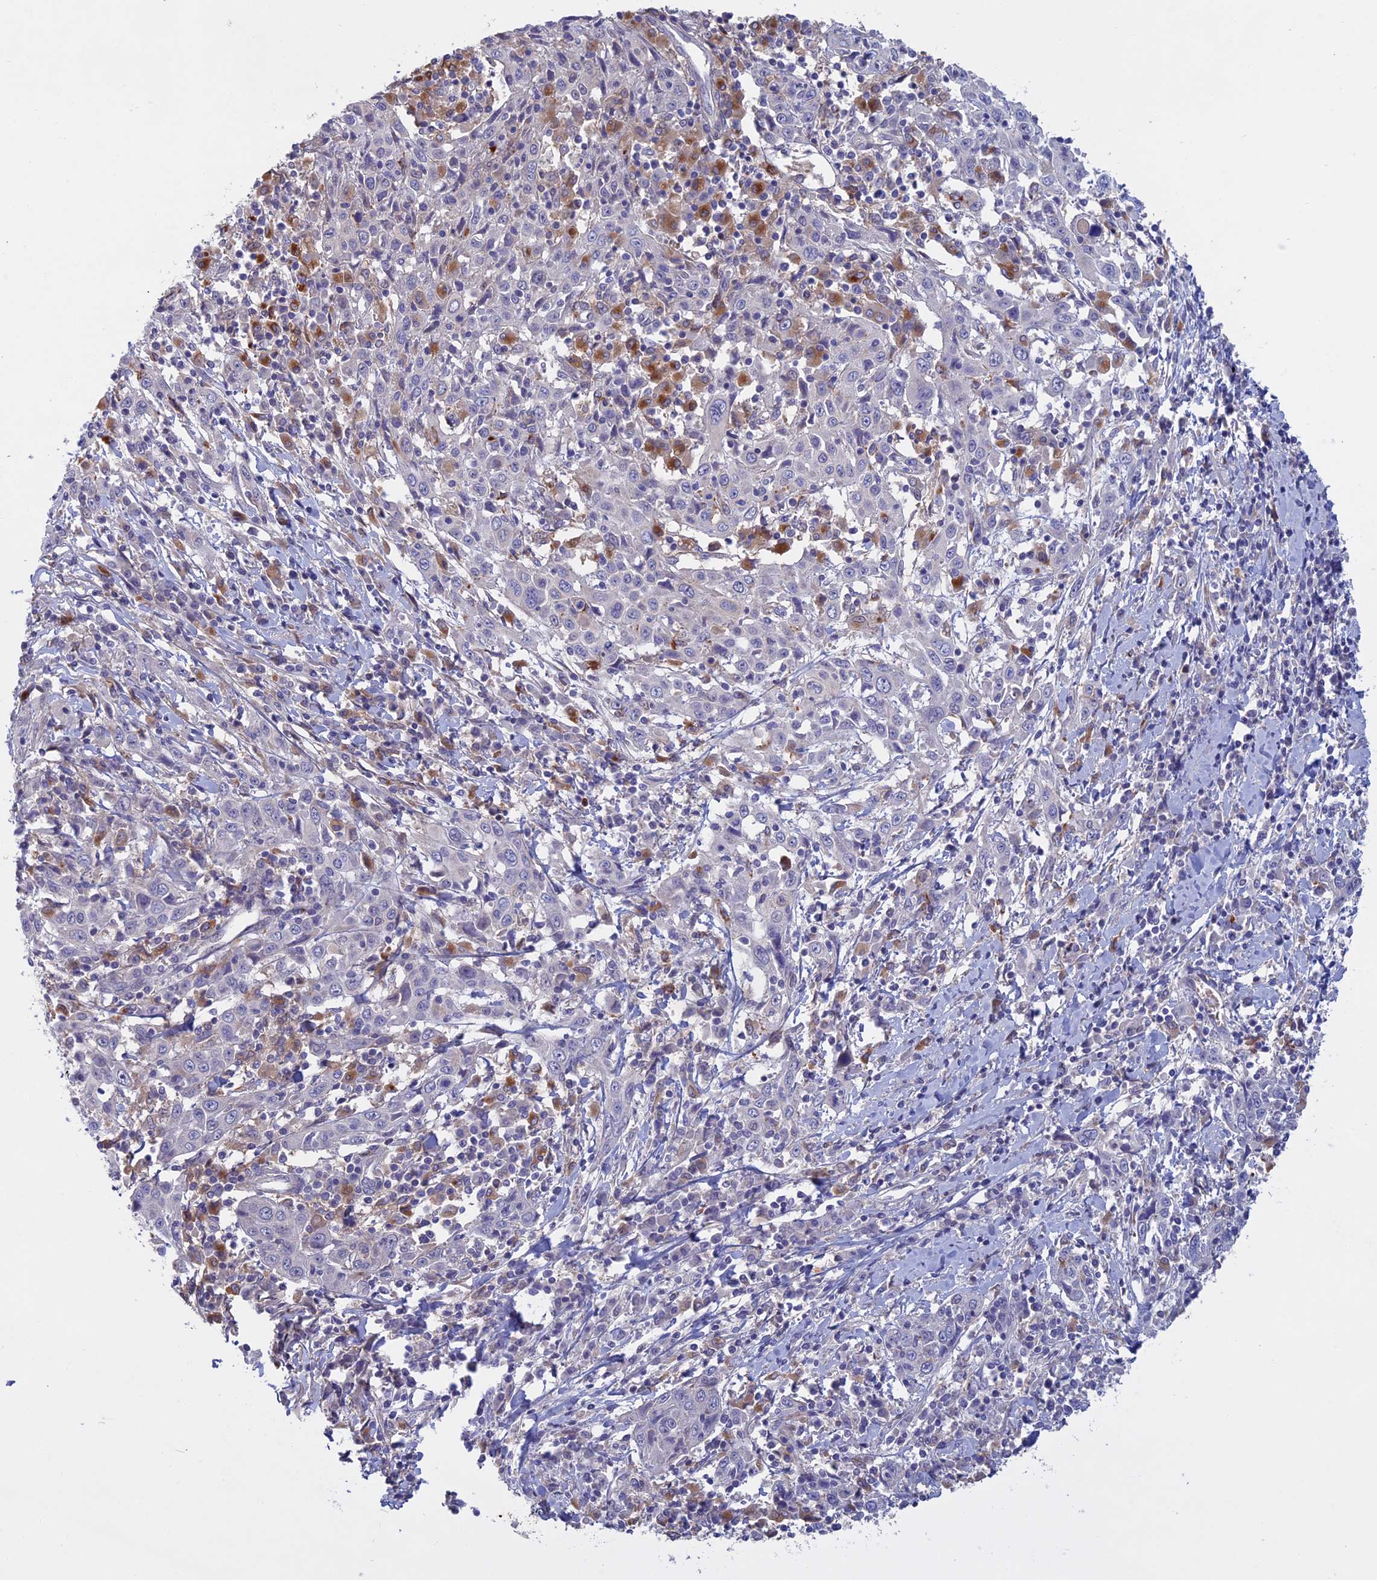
{"staining": {"intensity": "negative", "quantity": "none", "location": "none"}, "tissue": "cervical cancer", "cell_type": "Tumor cells", "image_type": "cancer", "snomed": [{"axis": "morphology", "description": "Squamous cell carcinoma, NOS"}, {"axis": "topography", "description": "Cervix"}], "caption": "IHC histopathology image of human cervical squamous cell carcinoma stained for a protein (brown), which shows no staining in tumor cells.", "gene": "SLC2A6", "patient": {"sex": "female", "age": 46}}